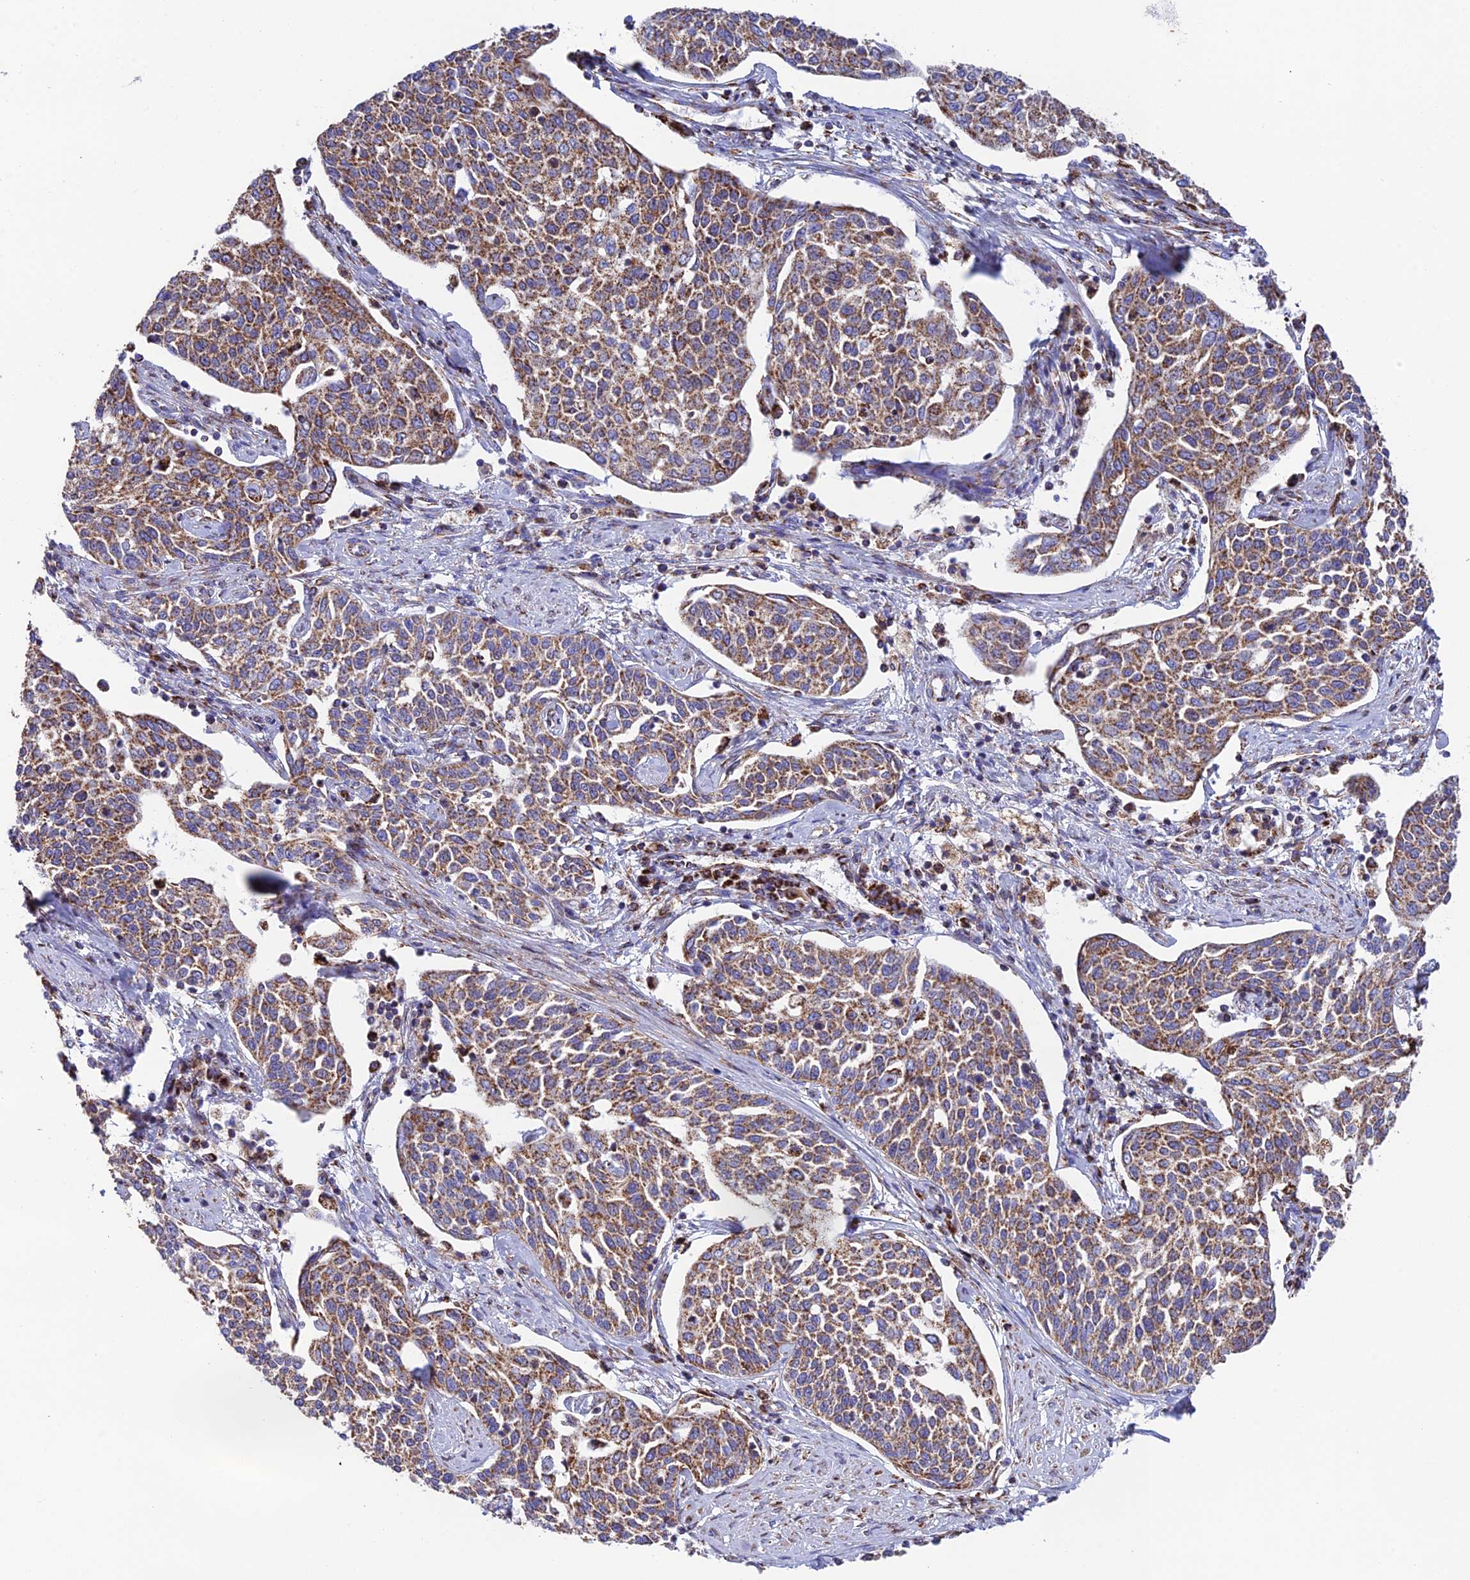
{"staining": {"intensity": "moderate", "quantity": ">75%", "location": "cytoplasmic/membranous"}, "tissue": "cervical cancer", "cell_type": "Tumor cells", "image_type": "cancer", "snomed": [{"axis": "morphology", "description": "Squamous cell carcinoma, NOS"}, {"axis": "topography", "description": "Cervix"}], "caption": "Cervical cancer (squamous cell carcinoma) stained for a protein (brown) demonstrates moderate cytoplasmic/membranous positive expression in approximately >75% of tumor cells.", "gene": "CHCHD3", "patient": {"sex": "female", "age": 34}}